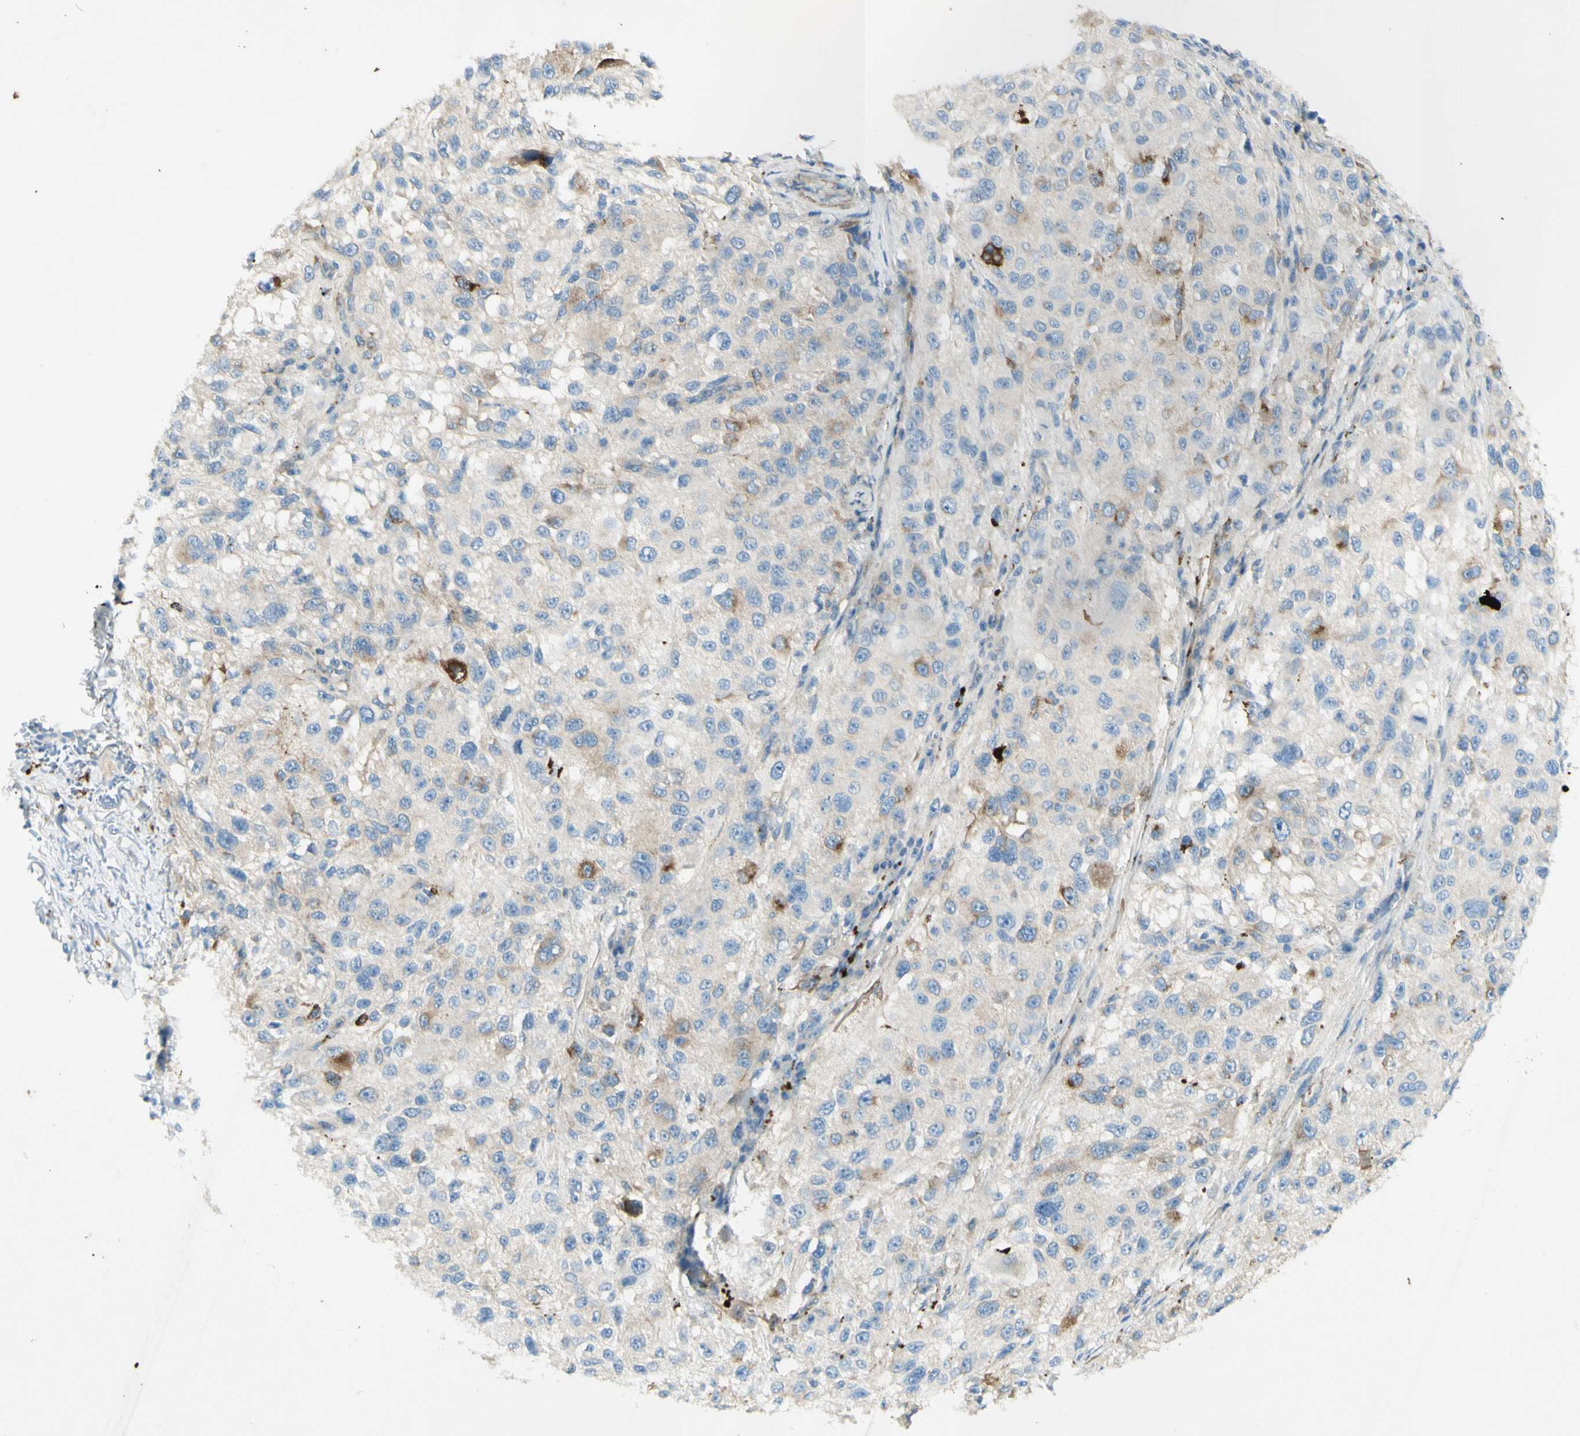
{"staining": {"intensity": "weak", "quantity": ">75%", "location": "cytoplasmic/membranous"}, "tissue": "melanoma", "cell_type": "Tumor cells", "image_type": "cancer", "snomed": [{"axis": "morphology", "description": "Necrosis, NOS"}, {"axis": "morphology", "description": "Malignant melanoma, NOS"}, {"axis": "topography", "description": "Skin"}], "caption": "Human malignant melanoma stained with a protein marker exhibits weak staining in tumor cells.", "gene": "GDF15", "patient": {"sex": "female", "age": 87}}